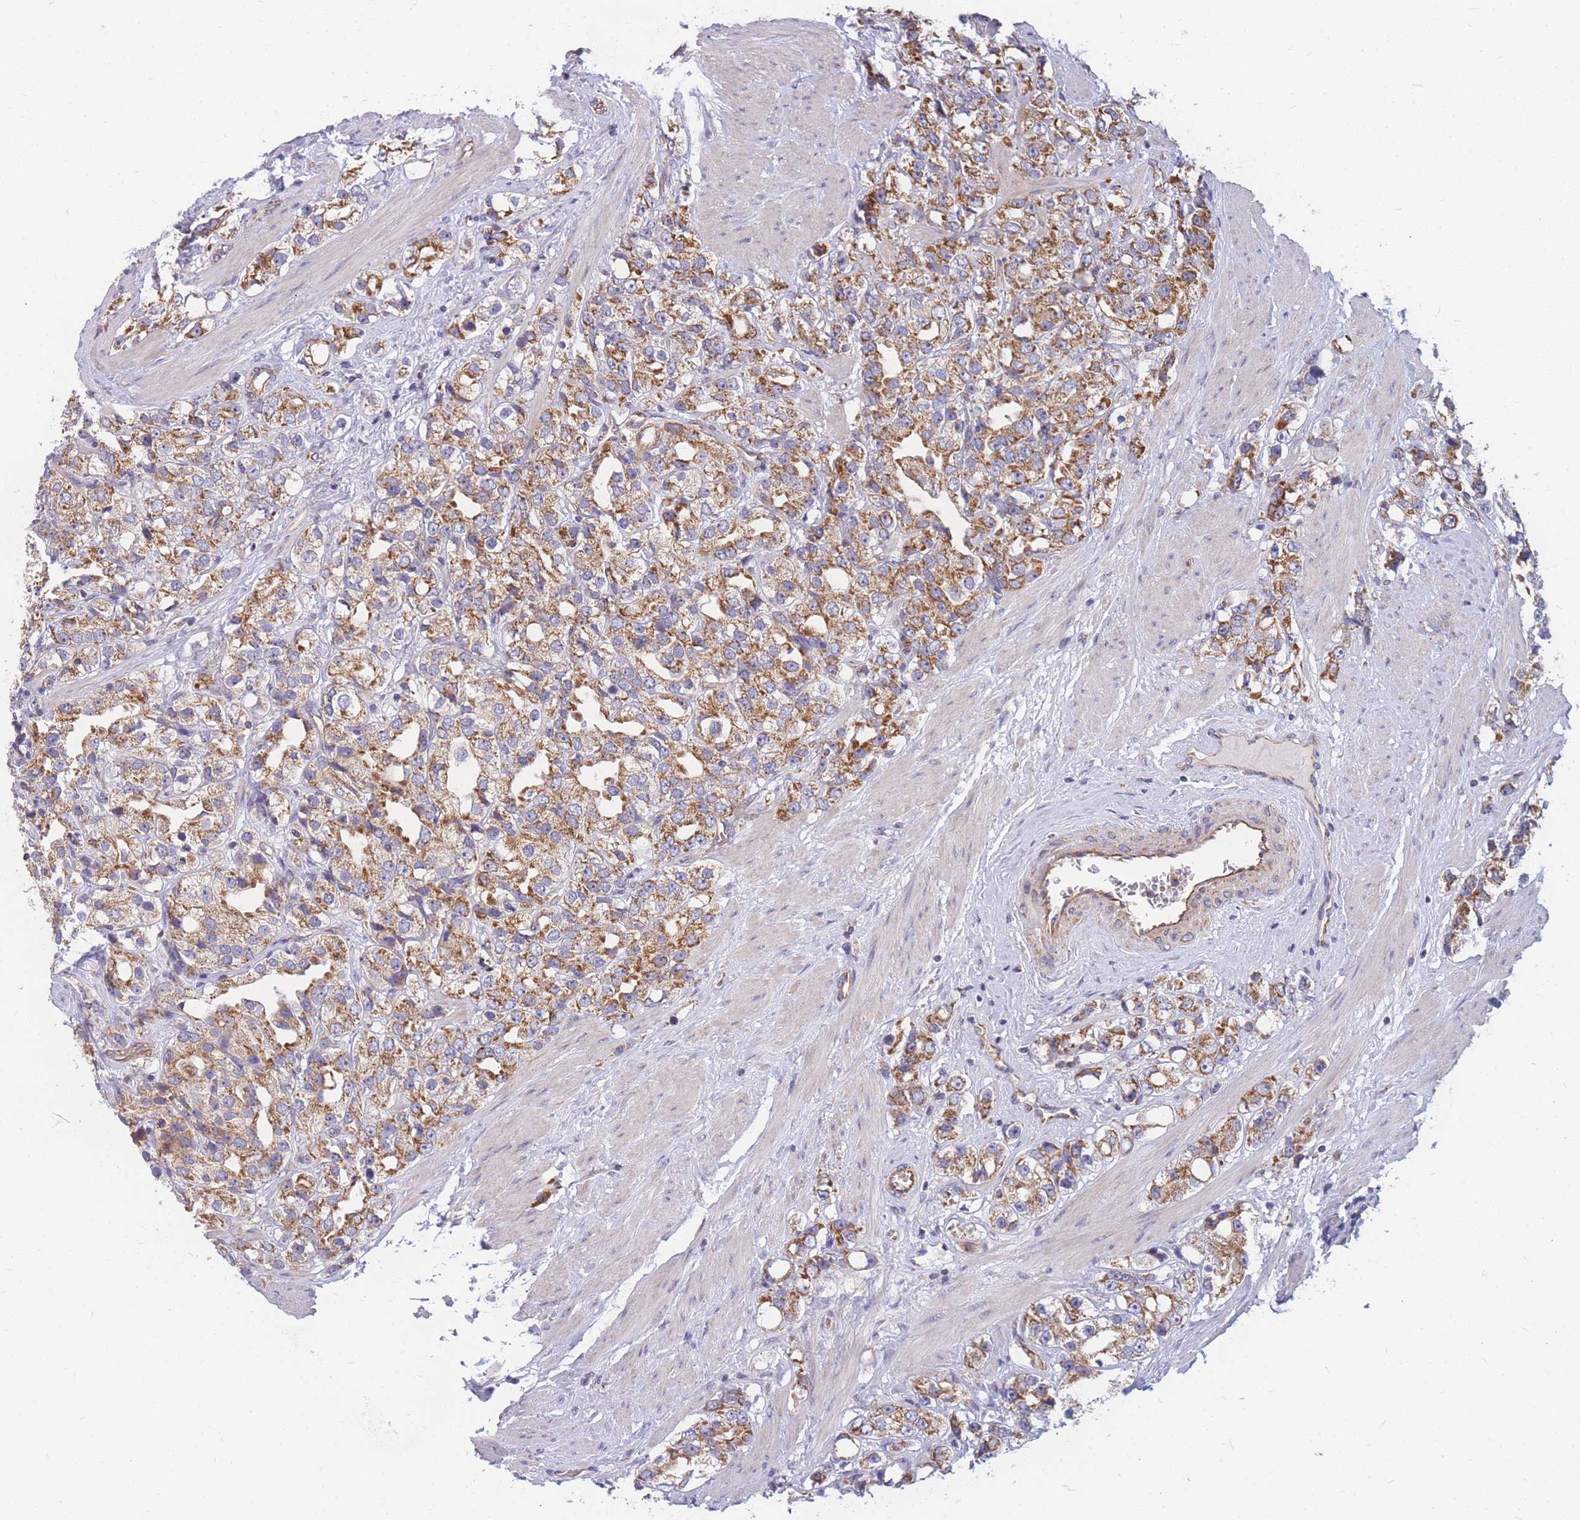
{"staining": {"intensity": "moderate", "quantity": ">75%", "location": "cytoplasmic/membranous"}, "tissue": "prostate cancer", "cell_type": "Tumor cells", "image_type": "cancer", "snomed": [{"axis": "morphology", "description": "Adenocarcinoma, NOS"}, {"axis": "topography", "description": "Prostate"}], "caption": "Adenocarcinoma (prostate) tissue demonstrates moderate cytoplasmic/membranous positivity in approximately >75% of tumor cells, visualized by immunohistochemistry.", "gene": "MRPS9", "patient": {"sex": "male", "age": 79}}